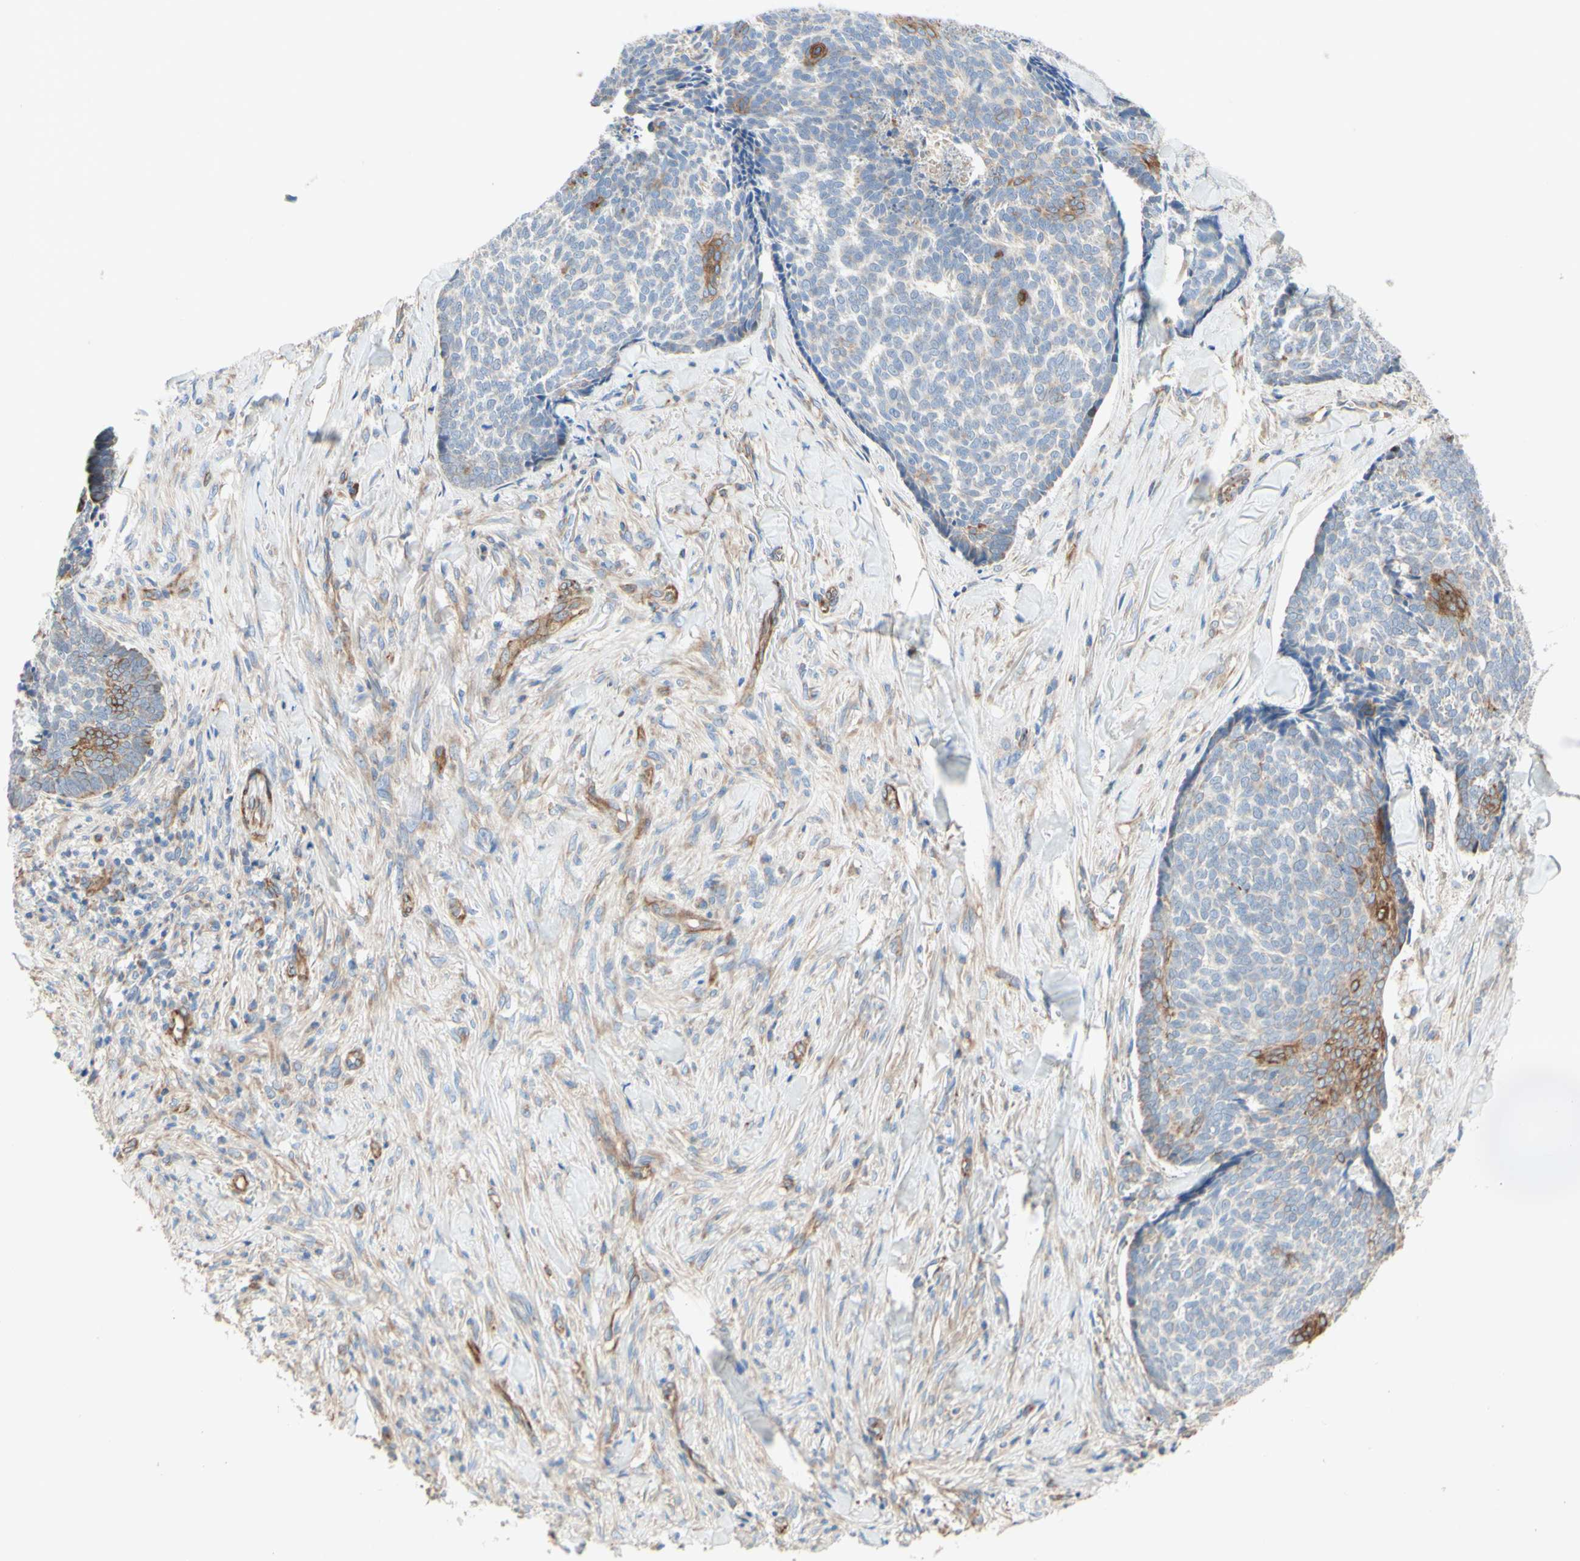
{"staining": {"intensity": "moderate", "quantity": "<25%", "location": "cytoplasmic/membranous"}, "tissue": "skin cancer", "cell_type": "Tumor cells", "image_type": "cancer", "snomed": [{"axis": "morphology", "description": "Basal cell carcinoma"}, {"axis": "topography", "description": "Skin"}], "caption": "Tumor cells display low levels of moderate cytoplasmic/membranous staining in approximately <25% of cells in skin basal cell carcinoma.", "gene": "ENDOD1", "patient": {"sex": "male", "age": 84}}